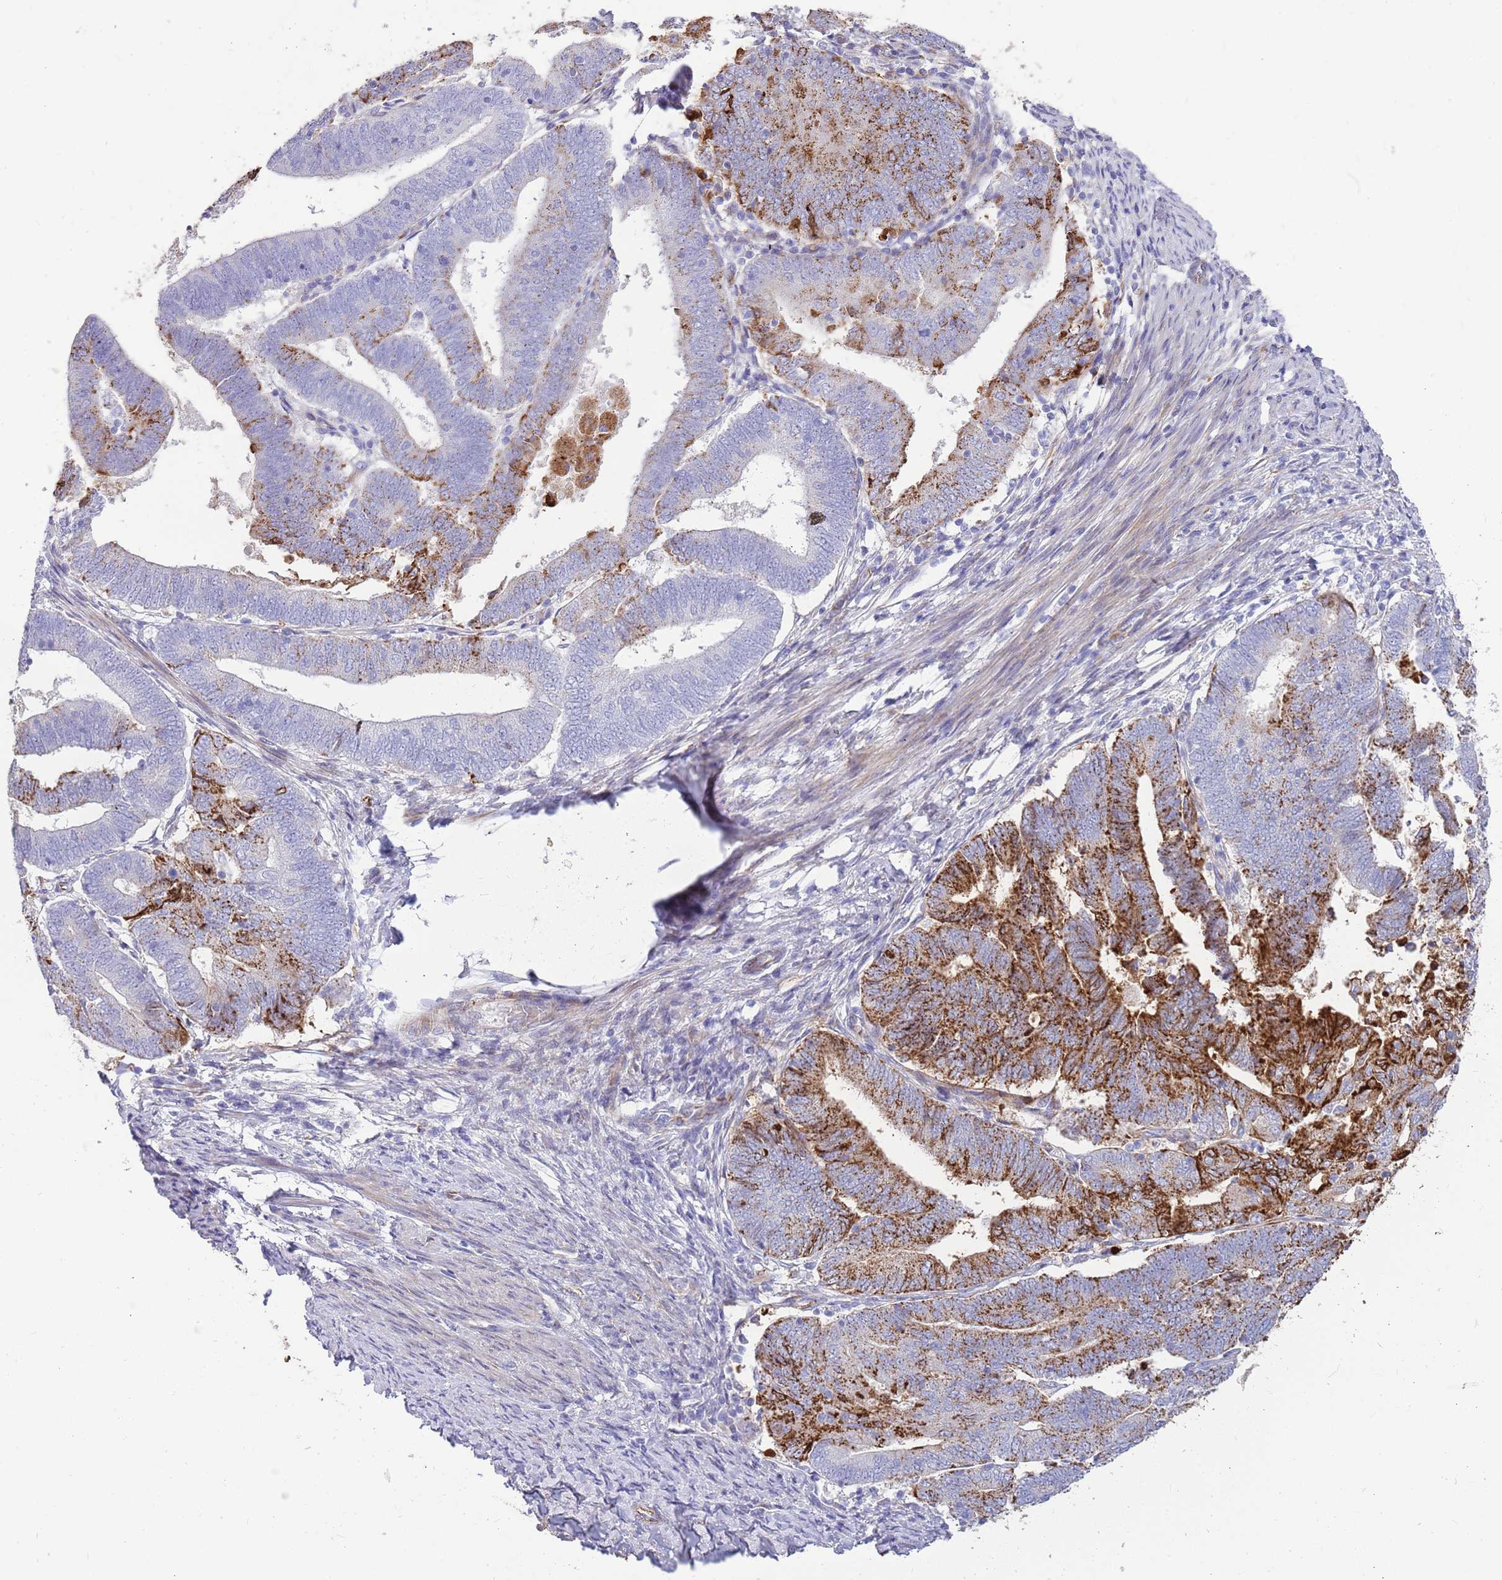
{"staining": {"intensity": "strong", "quantity": "<25%", "location": "cytoplasmic/membranous"}, "tissue": "endometrial cancer", "cell_type": "Tumor cells", "image_type": "cancer", "snomed": [{"axis": "morphology", "description": "Adenocarcinoma, NOS"}, {"axis": "topography", "description": "Endometrium"}], "caption": "About <25% of tumor cells in human endometrial cancer demonstrate strong cytoplasmic/membranous protein staining as visualized by brown immunohistochemical staining.", "gene": "ZDHHC1", "patient": {"sex": "female", "age": 70}}